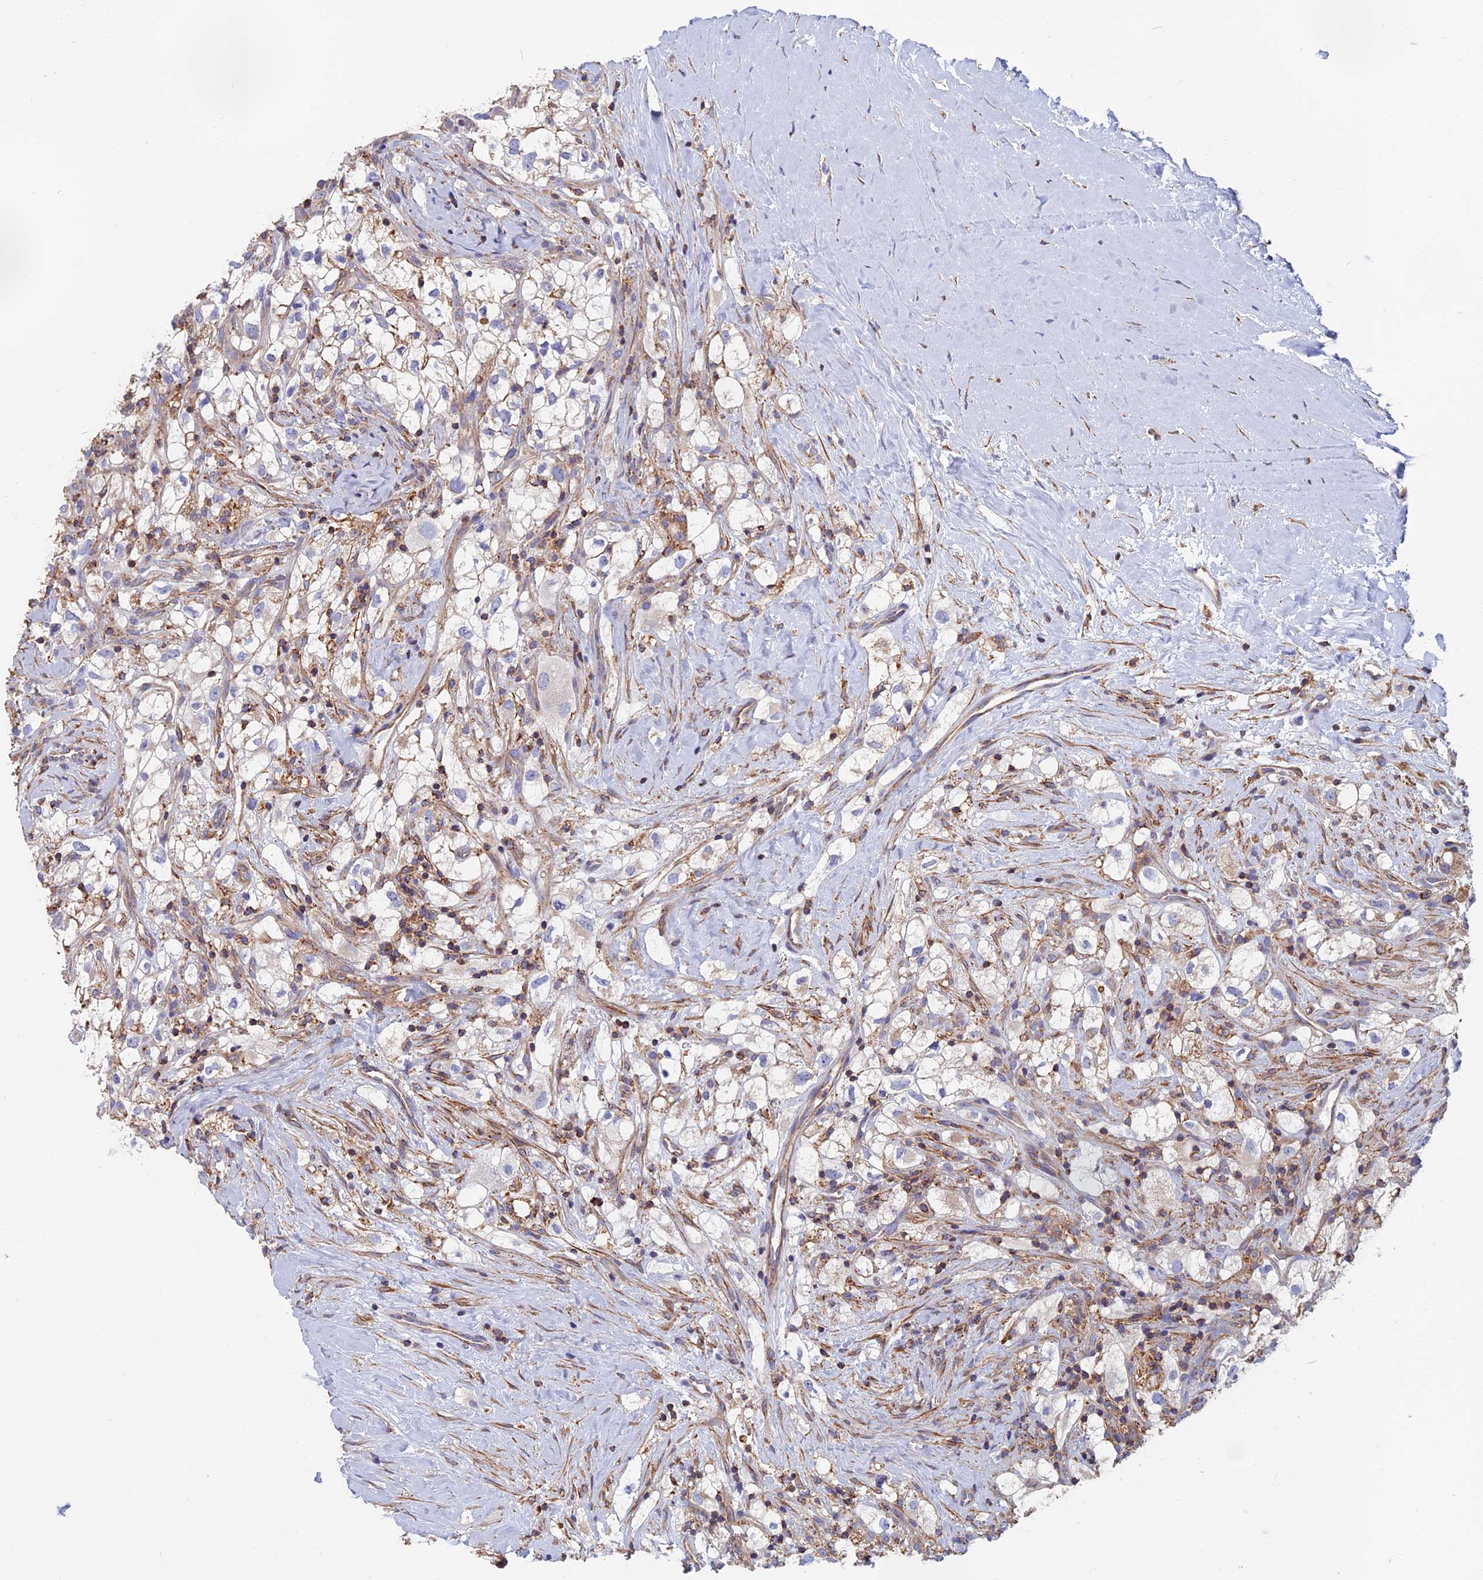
{"staining": {"intensity": "moderate", "quantity": "25%-75%", "location": "cytoplasmic/membranous"}, "tissue": "renal cancer", "cell_type": "Tumor cells", "image_type": "cancer", "snomed": [{"axis": "morphology", "description": "Adenocarcinoma, NOS"}, {"axis": "topography", "description": "Kidney"}], "caption": "IHC (DAB) staining of adenocarcinoma (renal) displays moderate cytoplasmic/membranous protein expression in about 25%-75% of tumor cells.", "gene": "HSD17B8", "patient": {"sex": "male", "age": 59}}